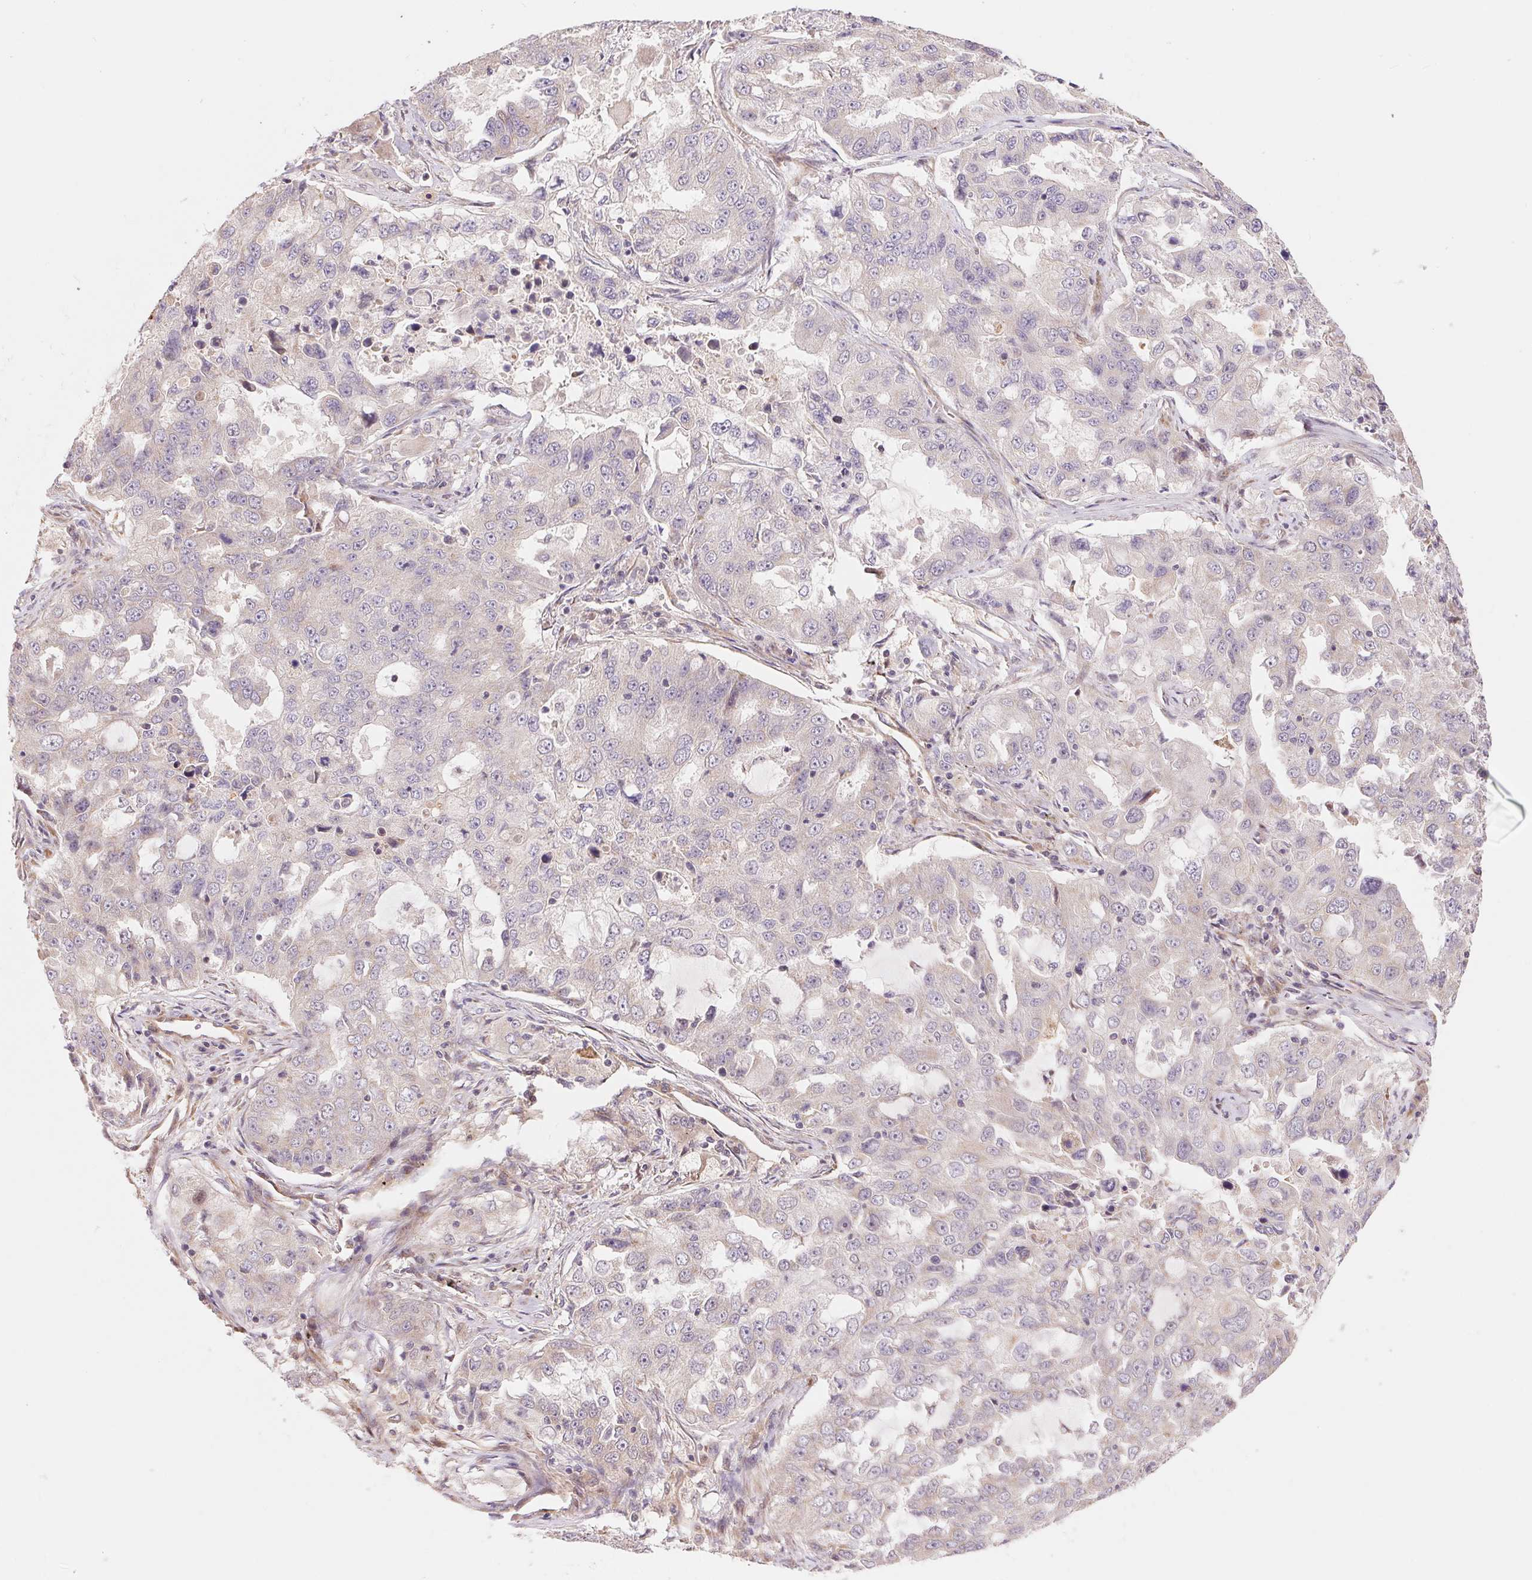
{"staining": {"intensity": "negative", "quantity": "none", "location": "none"}, "tissue": "lung cancer", "cell_type": "Tumor cells", "image_type": "cancer", "snomed": [{"axis": "morphology", "description": "Adenocarcinoma, NOS"}, {"axis": "topography", "description": "Lung"}], "caption": "IHC of human lung cancer shows no expression in tumor cells.", "gene": "TNIP2", "patient": {"sex": "female", "age": 61}}